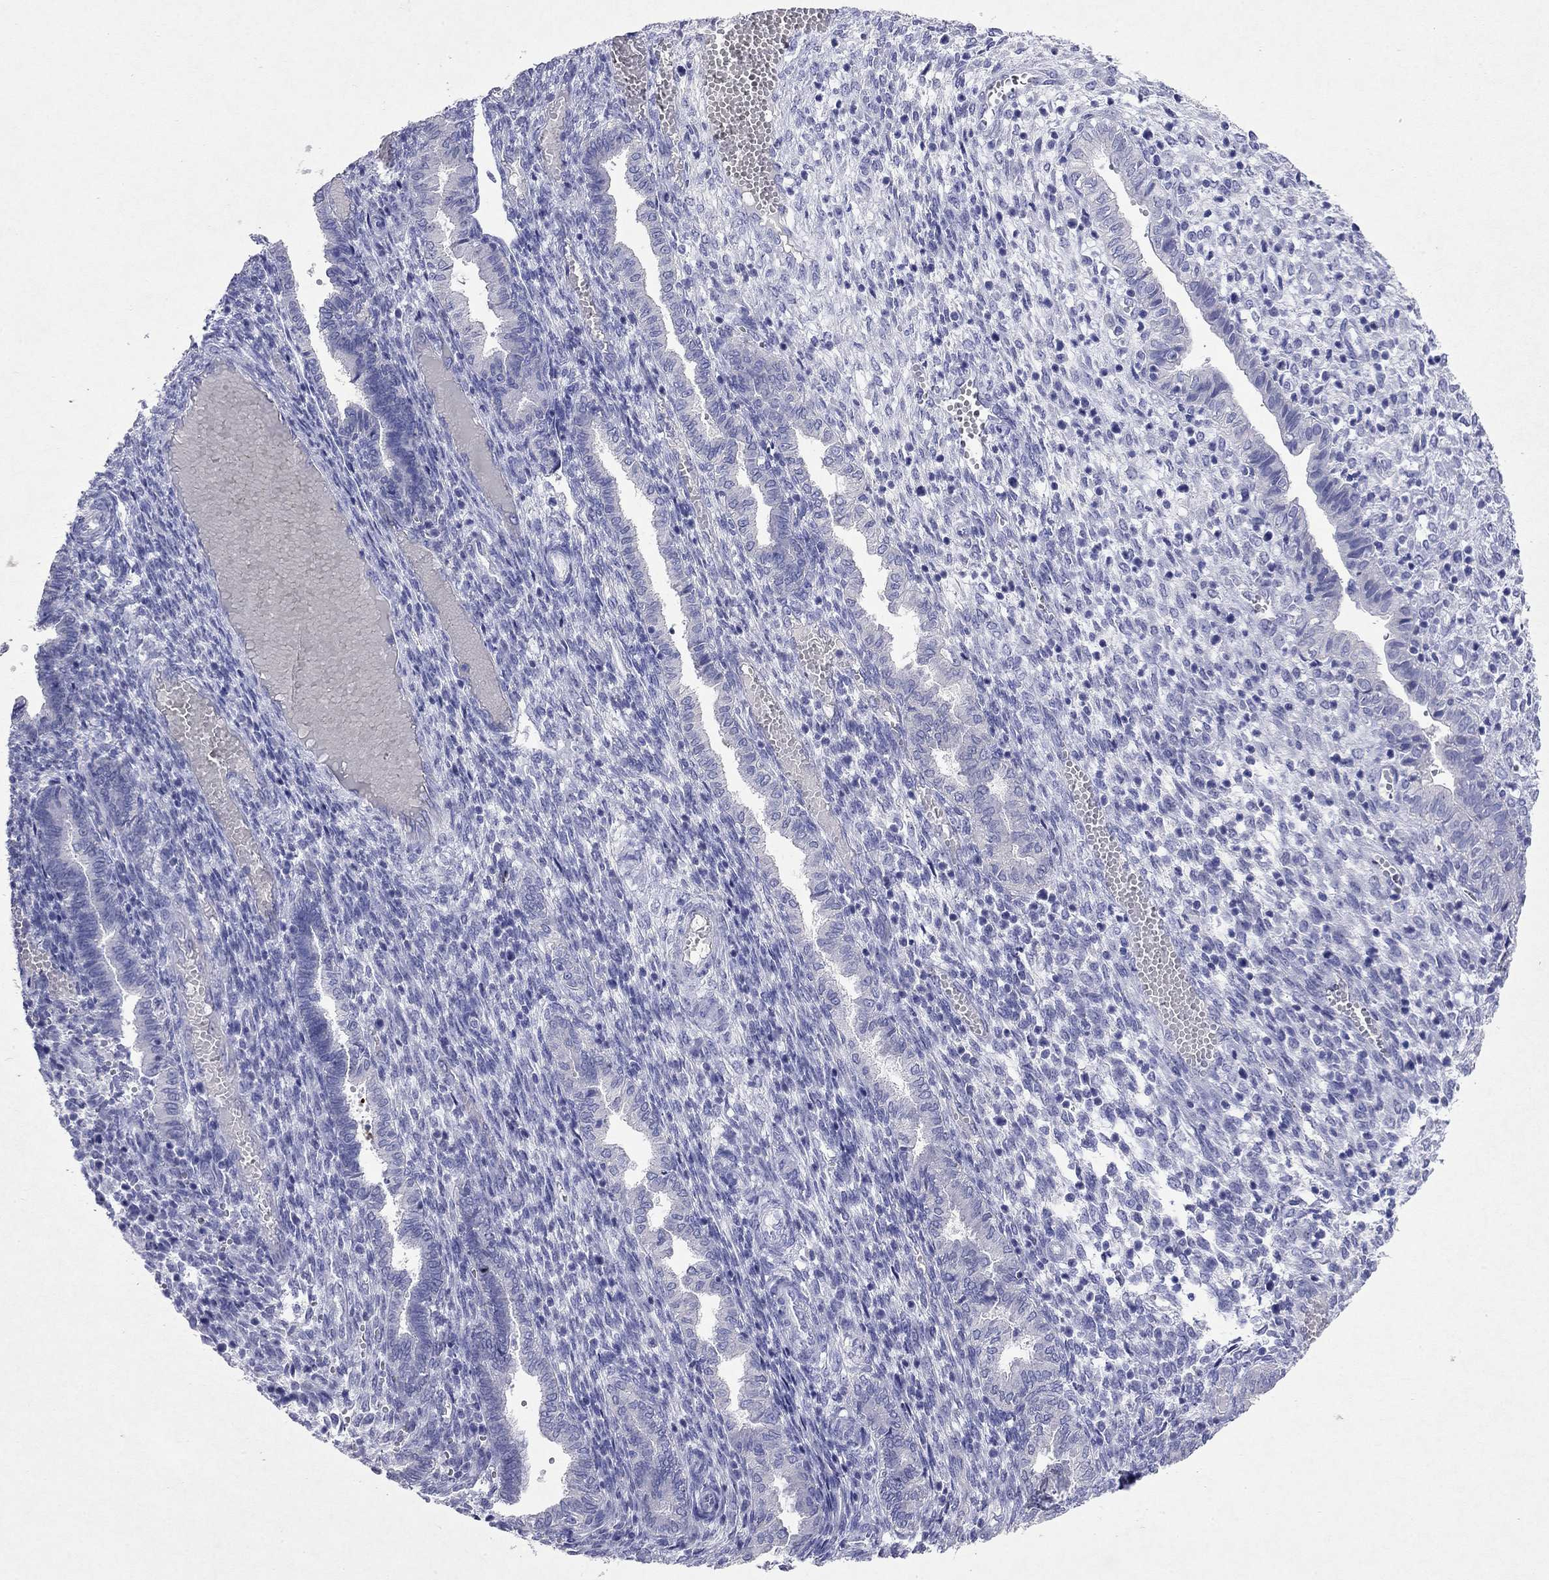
{"staining": {"intensity": "negative", "quantity": "none", "location": "none"}, "tissue": "endometrium", "cell_type": "Cells in endometrial stroma", "image_type": "normal", "snomed": [{"axis": "morphology", "description": "Normal tissue, NOS"}, {"axis": "topography", "description": "Endometrium"}], "caption": "Micrograph shows no significant protein positivity in cells in endometrial stroma of normal endometrium.", "gene": "ARMC12", "patient": {"sex": "female", "age": 43}}